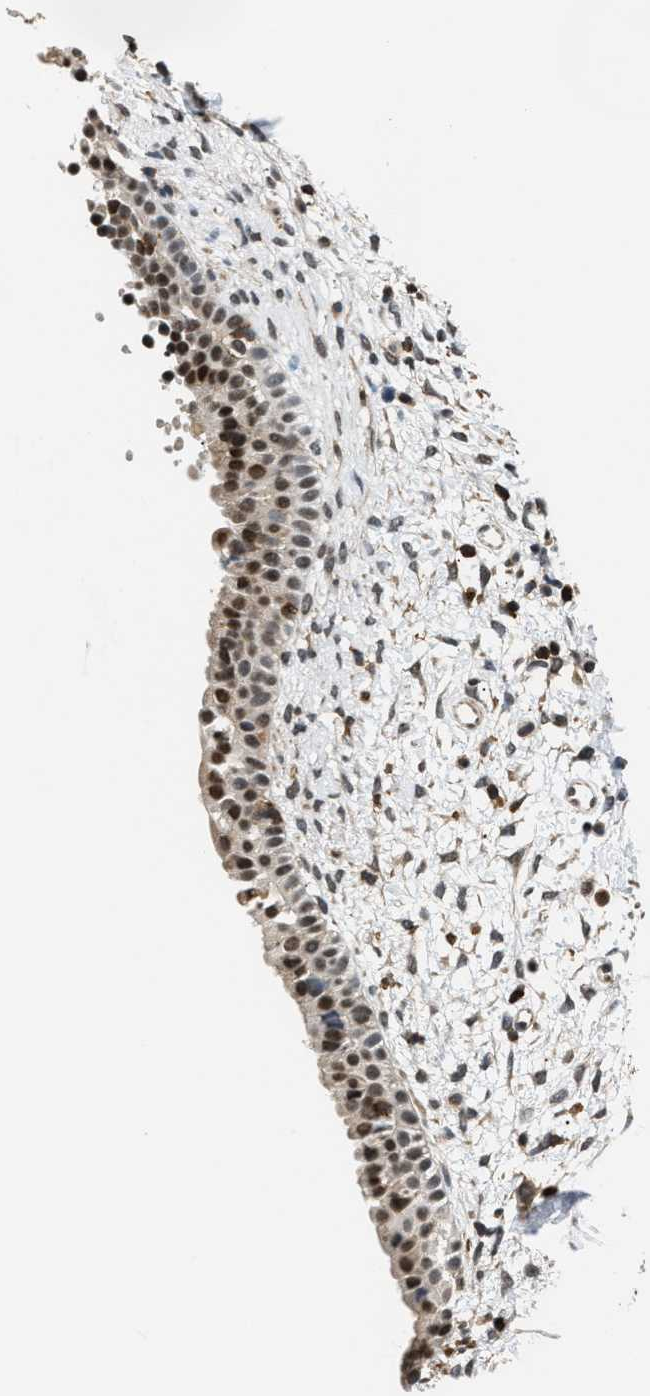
{"staining": {"intensity": "strong", "quantity": ">75%", "location": "nuclear"}, "tissue": "nasopharynx", "cell_type": "Respiratory epithelial cells", "image_type": "normal", "snomed": [{"axis": "morphology", "description": "Normal tissue, NOS"}, {"axis": "topography", "description": "Nasopharynx"}], "caption": "Immunohistochemistry (IHC) of unremarkable nasopharynx demonstrates high levels of strong nuclear positivity in about >75% of respiratory epithelial cells. (brown staining indicates protein expression, while blue staining denotes nuclei).", "gene": "STK10", "patient": {"sex": "male", "age": 22}}